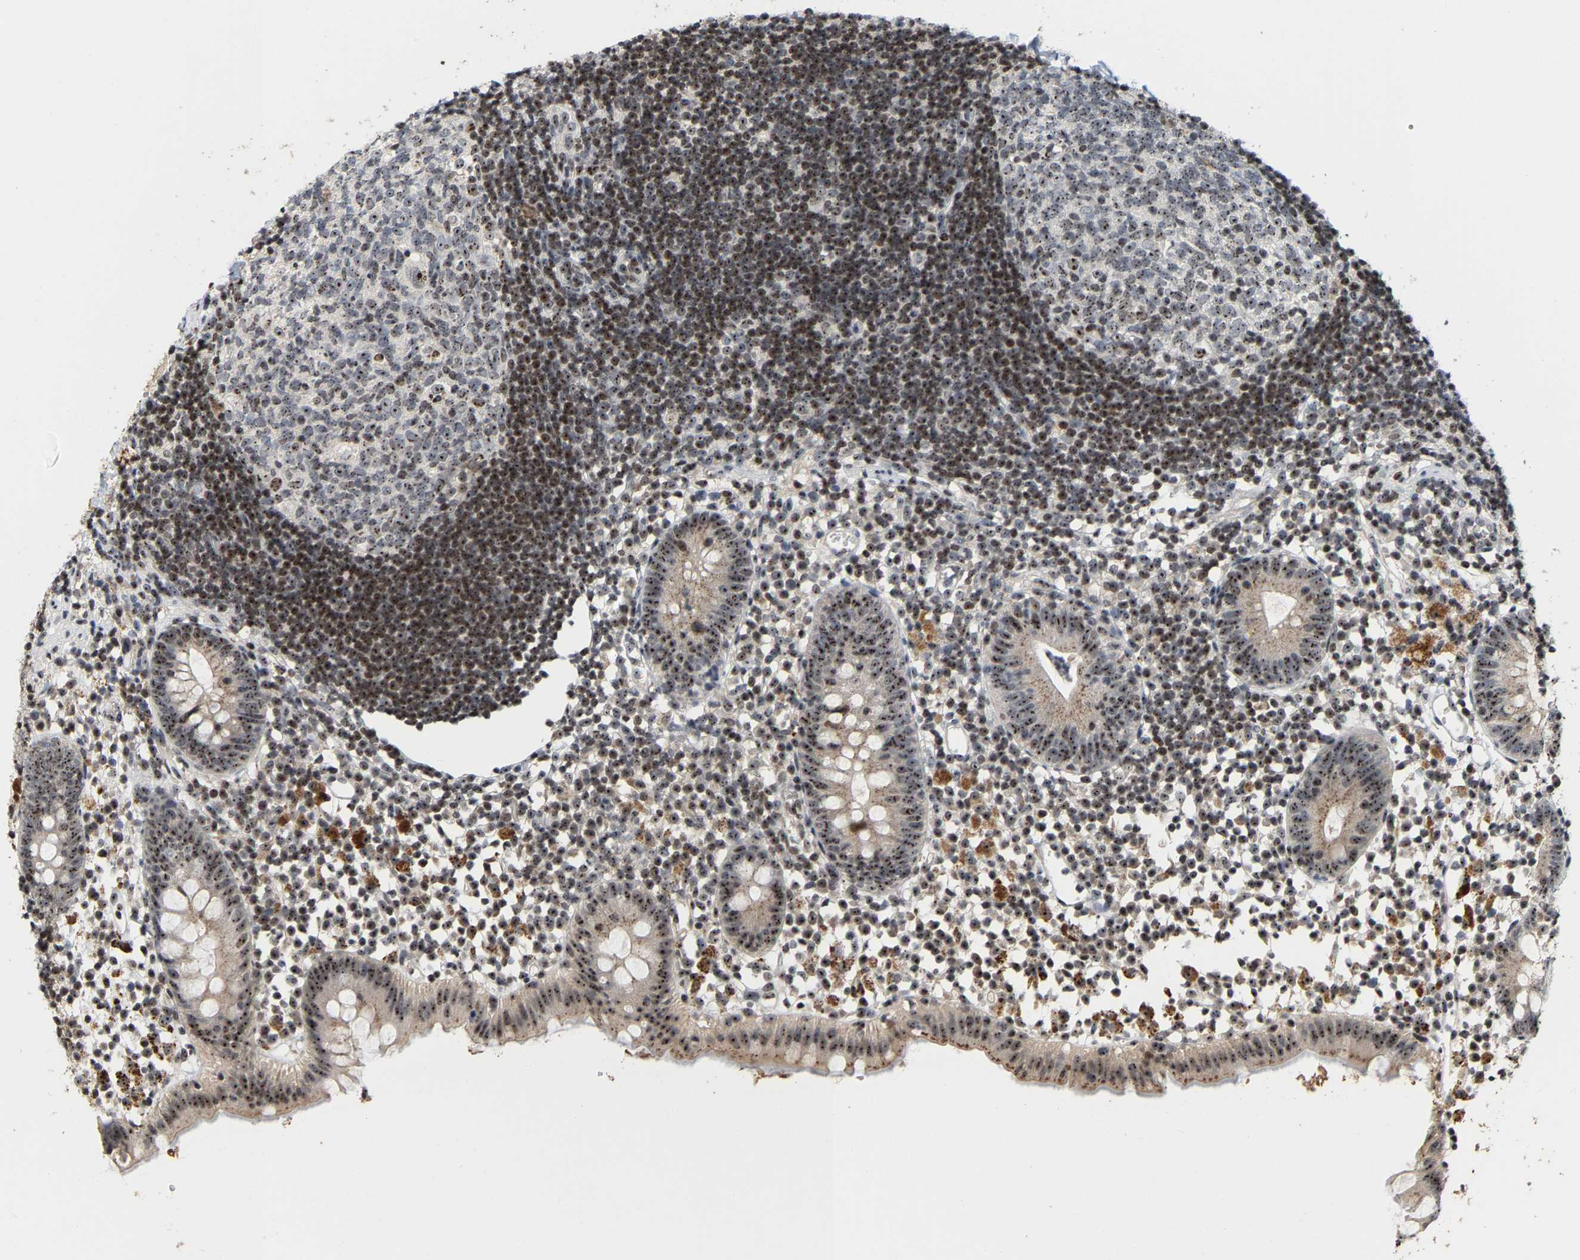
{"staining": {"intensity": "moderate", "quantity": ">75%", "location": "cytoplasmic/membranous,nuclear"}, "tissue": "appendix", "cell_type": "Glandular cells", "image_type": "normal", "snomed": [{"axis": "morphology", "description": "Normal tissue, NOS"}, {"axis": "topography", "description": "Appendix"}], "caption": "IHC (DAB (3,3'-diaminobenzidine)) staining of benign human appendix reveals moderate cytoplasmic/membranous,nuclear protein positivity in about >75% of glandular cells. The staining is performed using DAB (3,3'-diaminobenzidine) brown chromogen to label protein expression. The nuclei are counter-stained blue using hematoxylin.", "gene": "NOP58", "patient": {"sex": "female", "age": 20}}